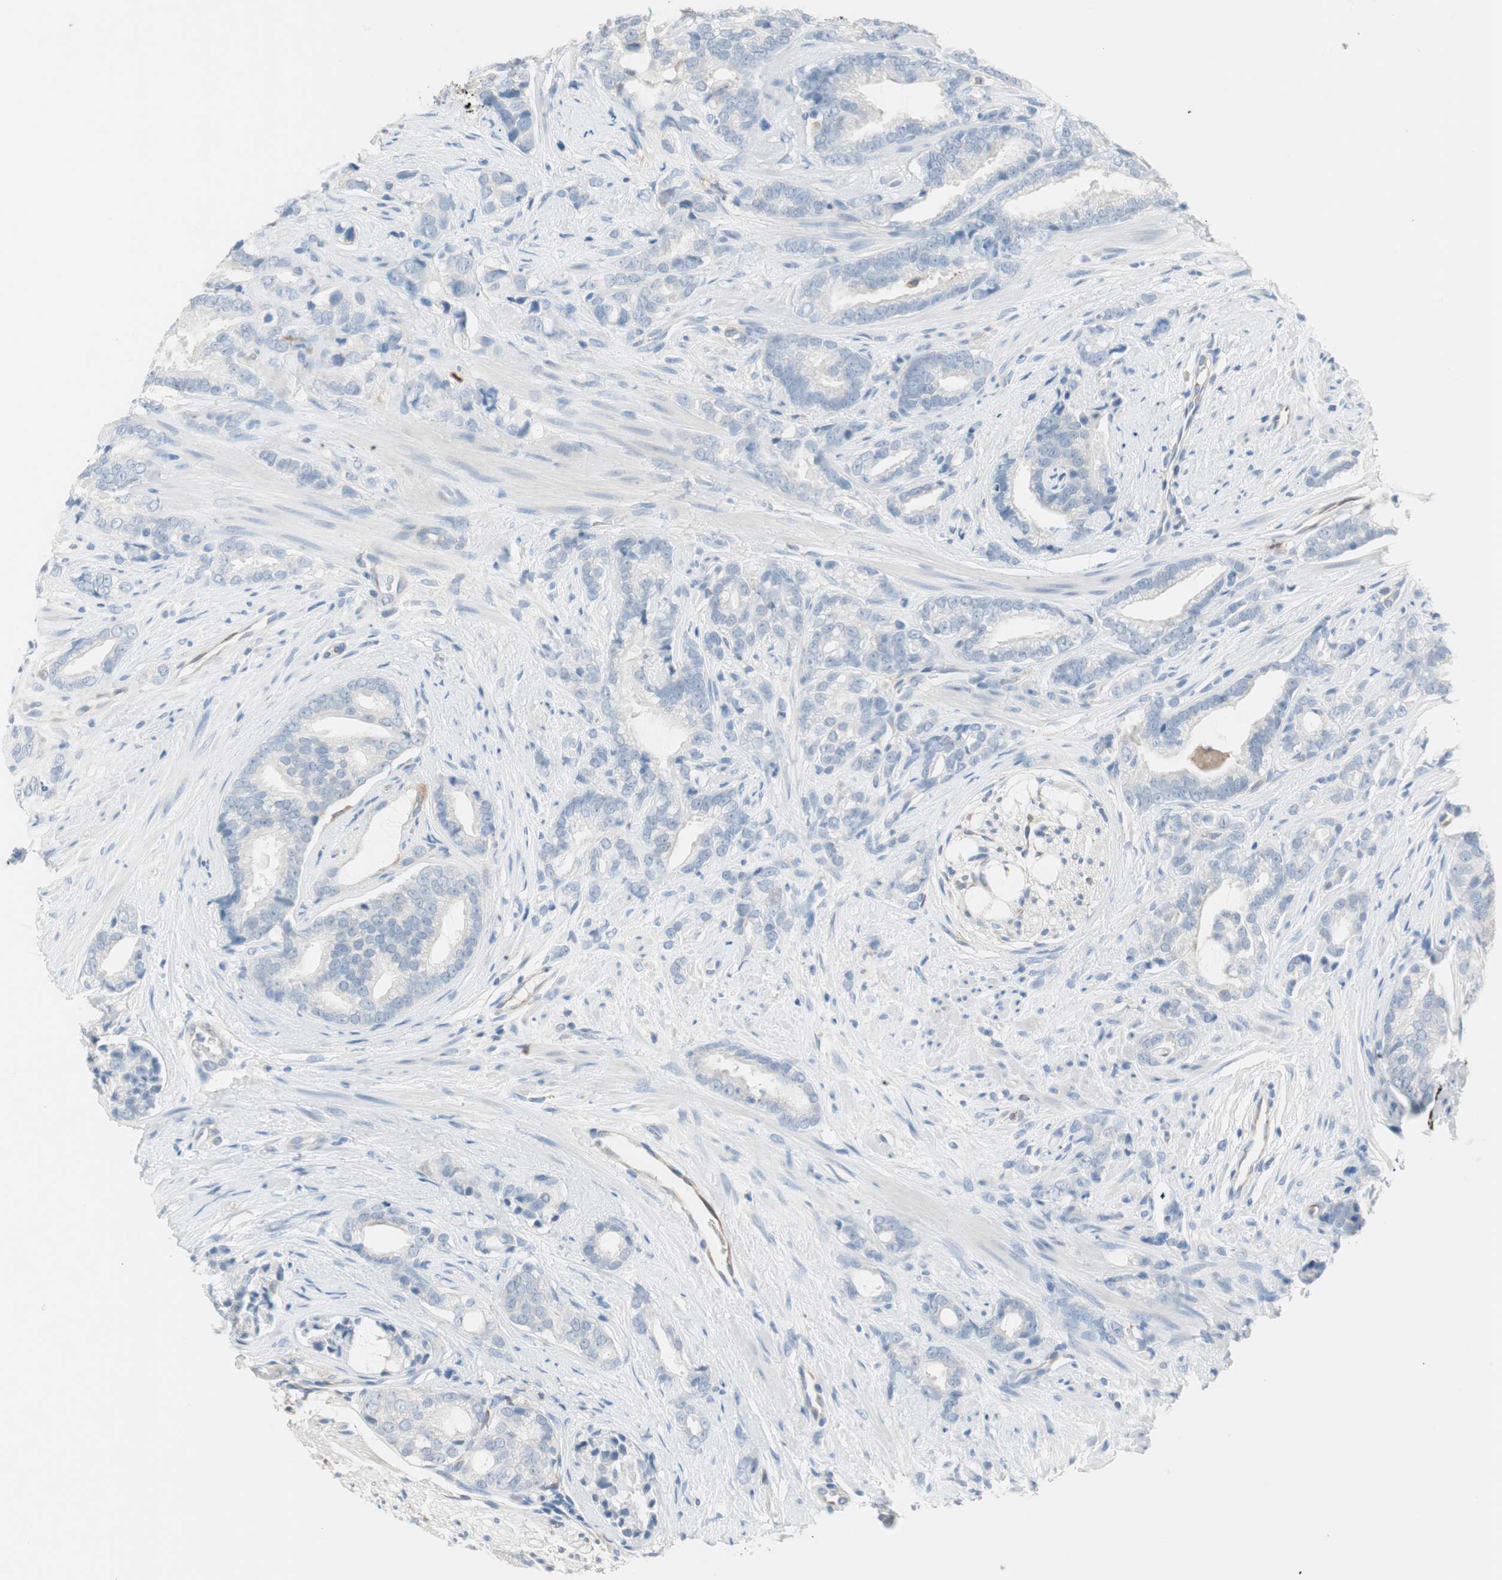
{"staining": {"intensity": "negative", "quantity": "none", "location": "none"}, "tissue": "prostate cancer", "cell_type": "Tumor cells", "image_type": "cancer", "snomed": [{"axis": "morphology", "description": "Adenocarcinoma, Low grade"}, {"axis": "topography", "description": "Prostate"}], "caption": "High magnification brightfield microscopy of prostate cancer (low-grade adenocarcinoma) stained with DAB (brown) and counterstained with hematoxylin (blue): tumor cells show no significant expression.", "gene": "GLUL", "patient": {"sex": "male", "age": 58}}